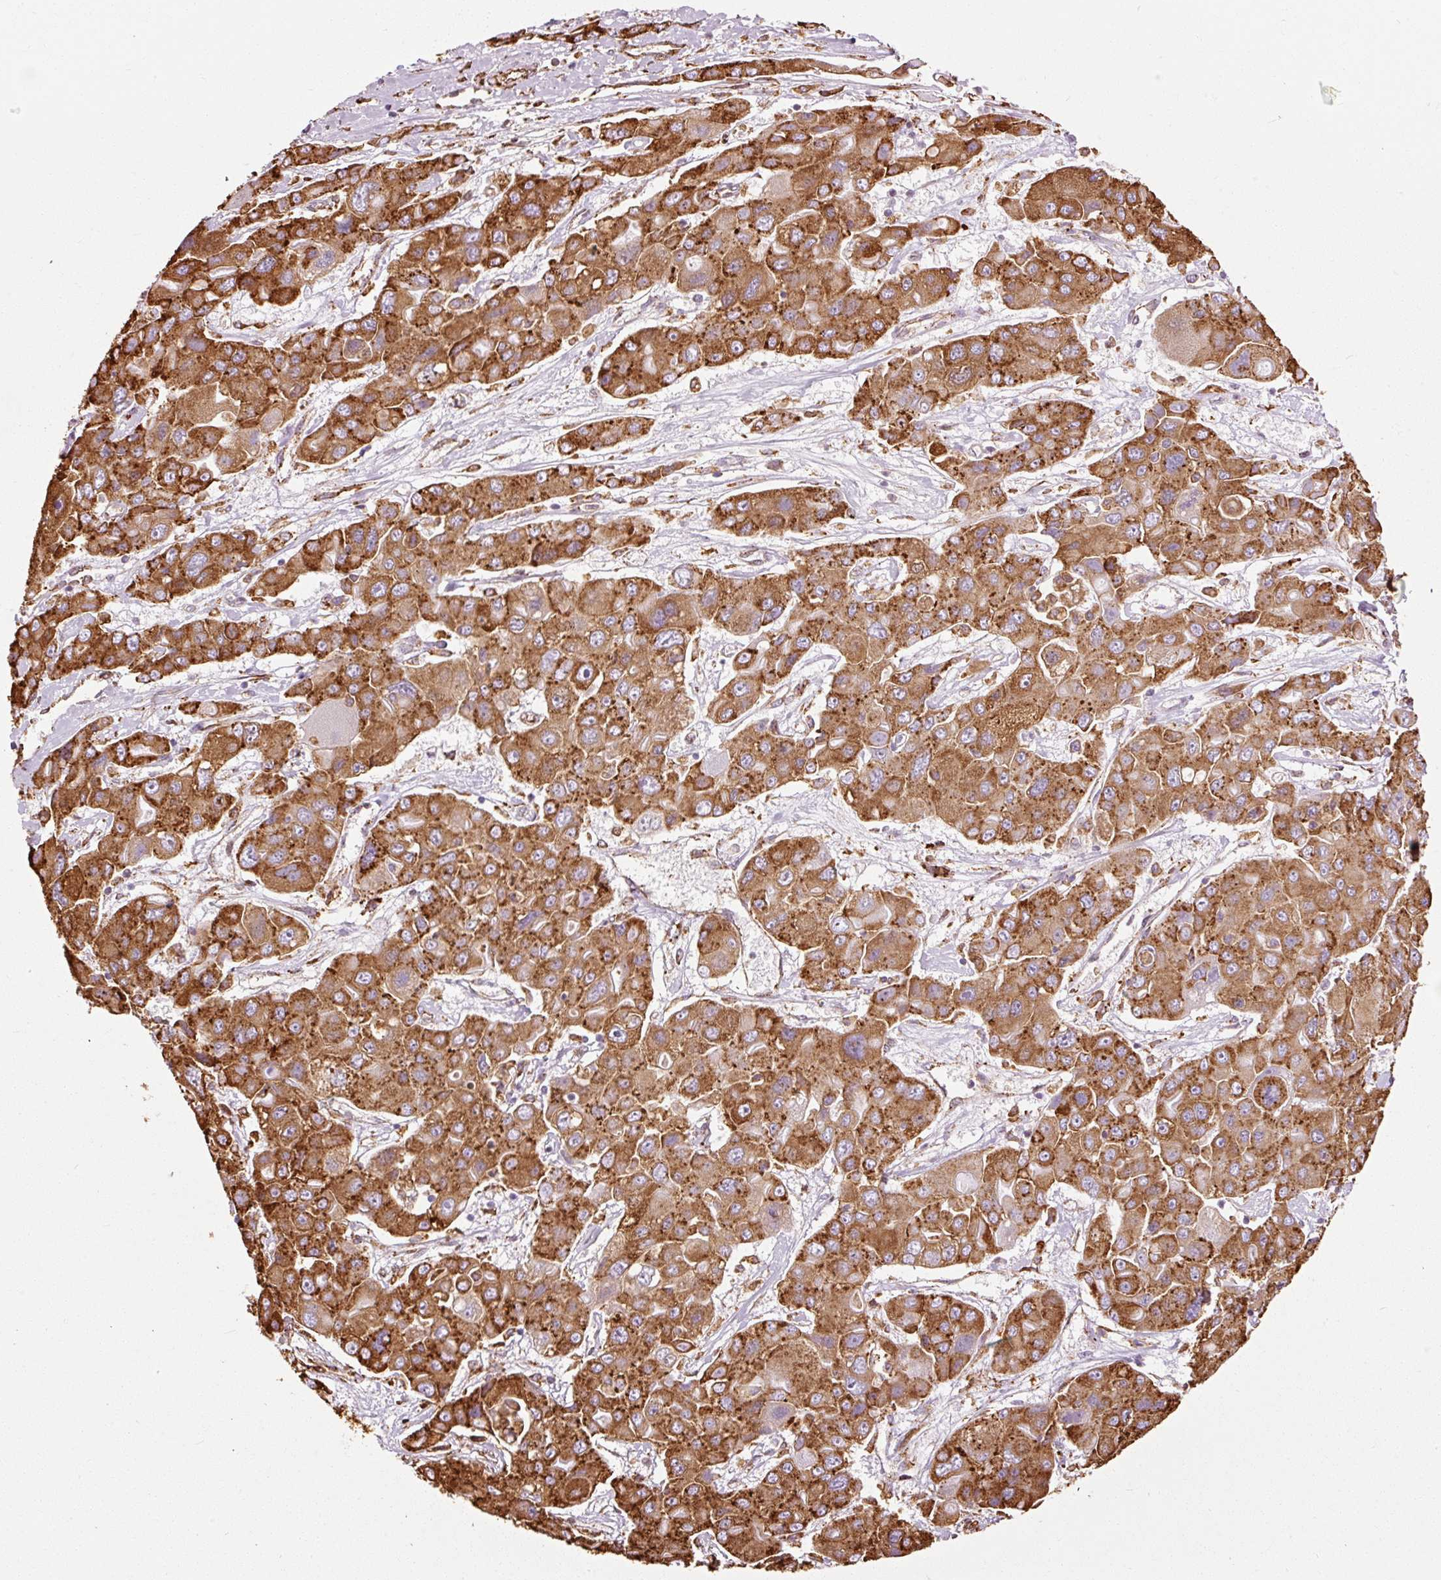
{"staining": {"intensity": "strong", "quantity": ">75%", "location": "cytoplasmic/membranous"}, "tissue": "liver cancer", "cell_type": "Tumor cells", "image_type": "cancer", "snomed": [{"axis": "morphology", "description": "Cholangiocarcinoma"}, {"axis": "topography", "description": "Liver"}], "caption": "The photomicrograph reveals immunohistochemical staining of liver cholangiocarcinoma. There is strong cytoplasmic/membranous positivity is present in about >75% of tumor cells.", "gene": "KLC1", "patient": {"sex": "male", "age": 67}}